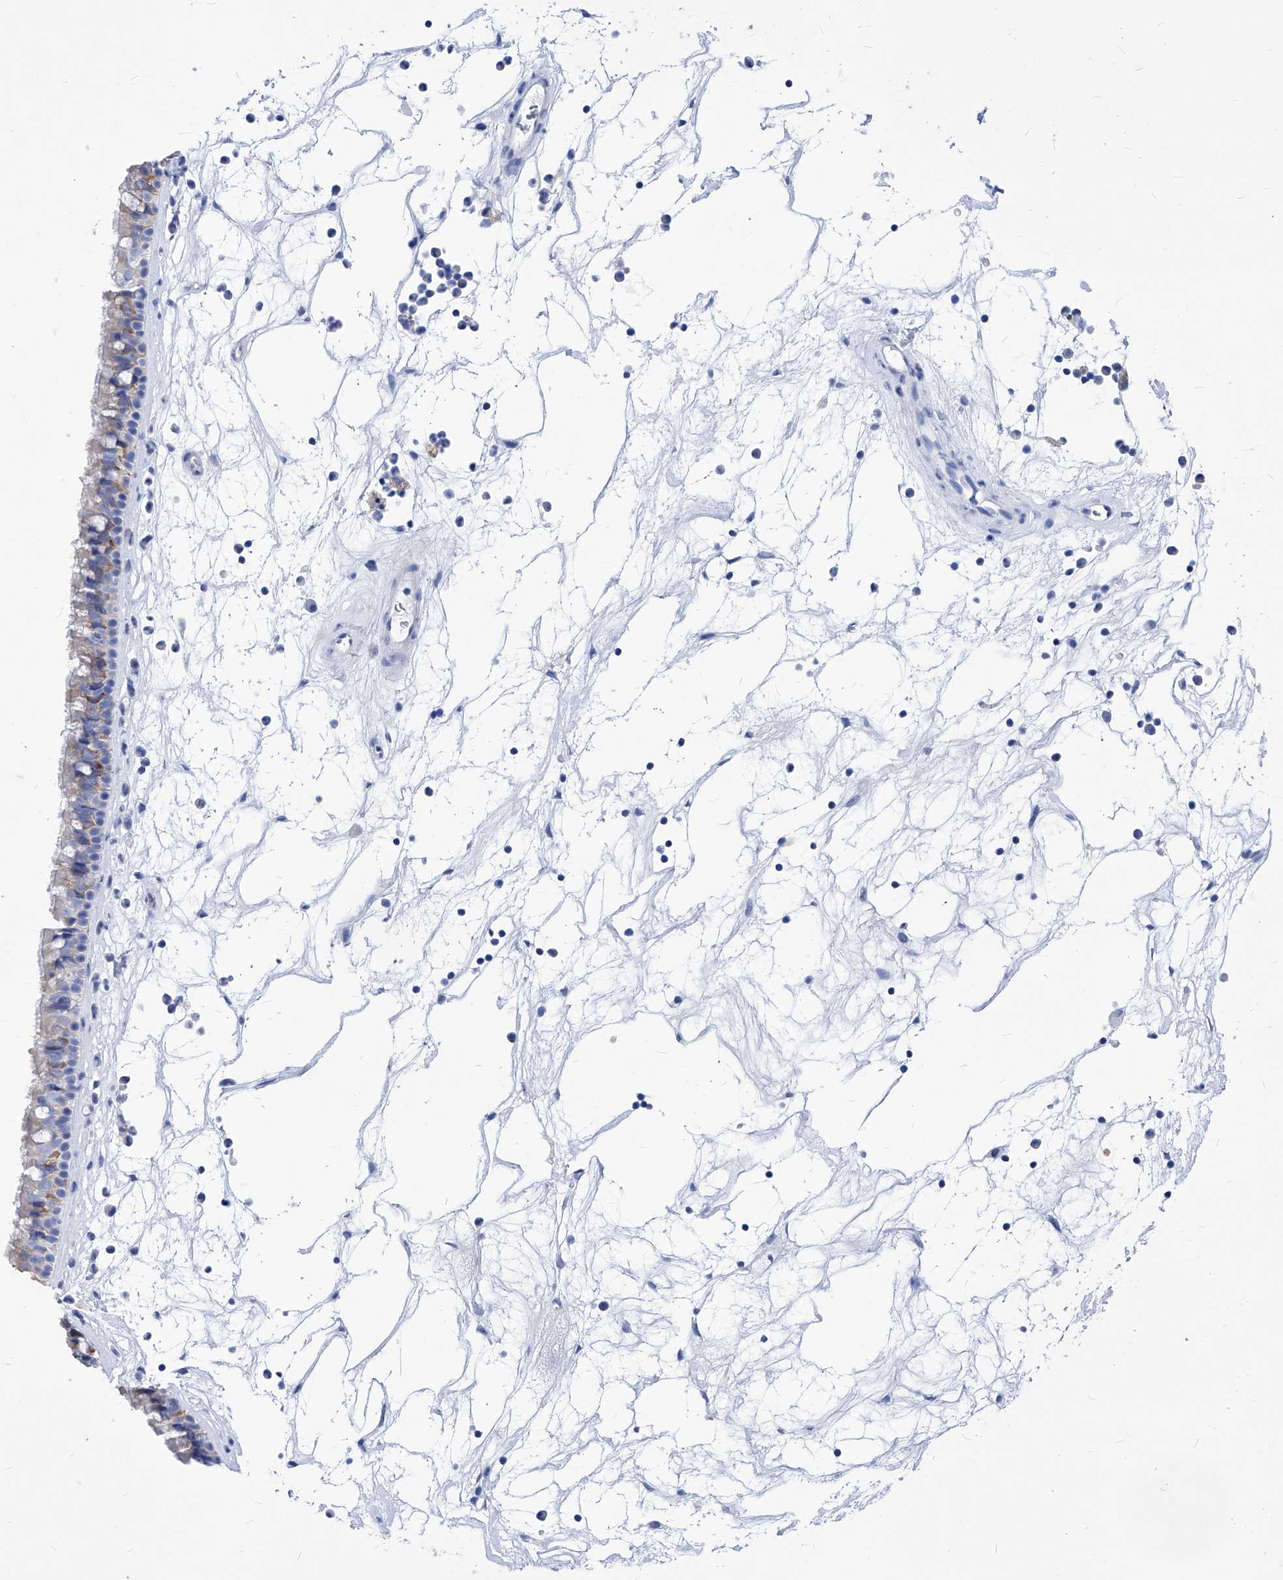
{"staining": {"intensity": "weak", "quantity": "<25%", "location": "cytoplasmic/membranous"}, "tissue": "nasopharynx", "cell_type": "Respiratory epithelial cells", "image_type": "normal", "snomed": [{"axis": "morphology", "description": "Normal tissue, NOS"}, {"axis": "topography", "description": "Nasopharynx"}], "caption": "Immunohistochemistry (IHC) image of normal nasopharynx: human nasopharynx stained with DAB displays no significant protein expression in respiratory epithelial cells. (DAB (3,3'-diaminobenzidine) immunohistochemistry (IHC) visualized using brightfield microscopy, high magnification).", "gene": "XPNPEP1", "patient": {"sex": "male", "age": 64}}